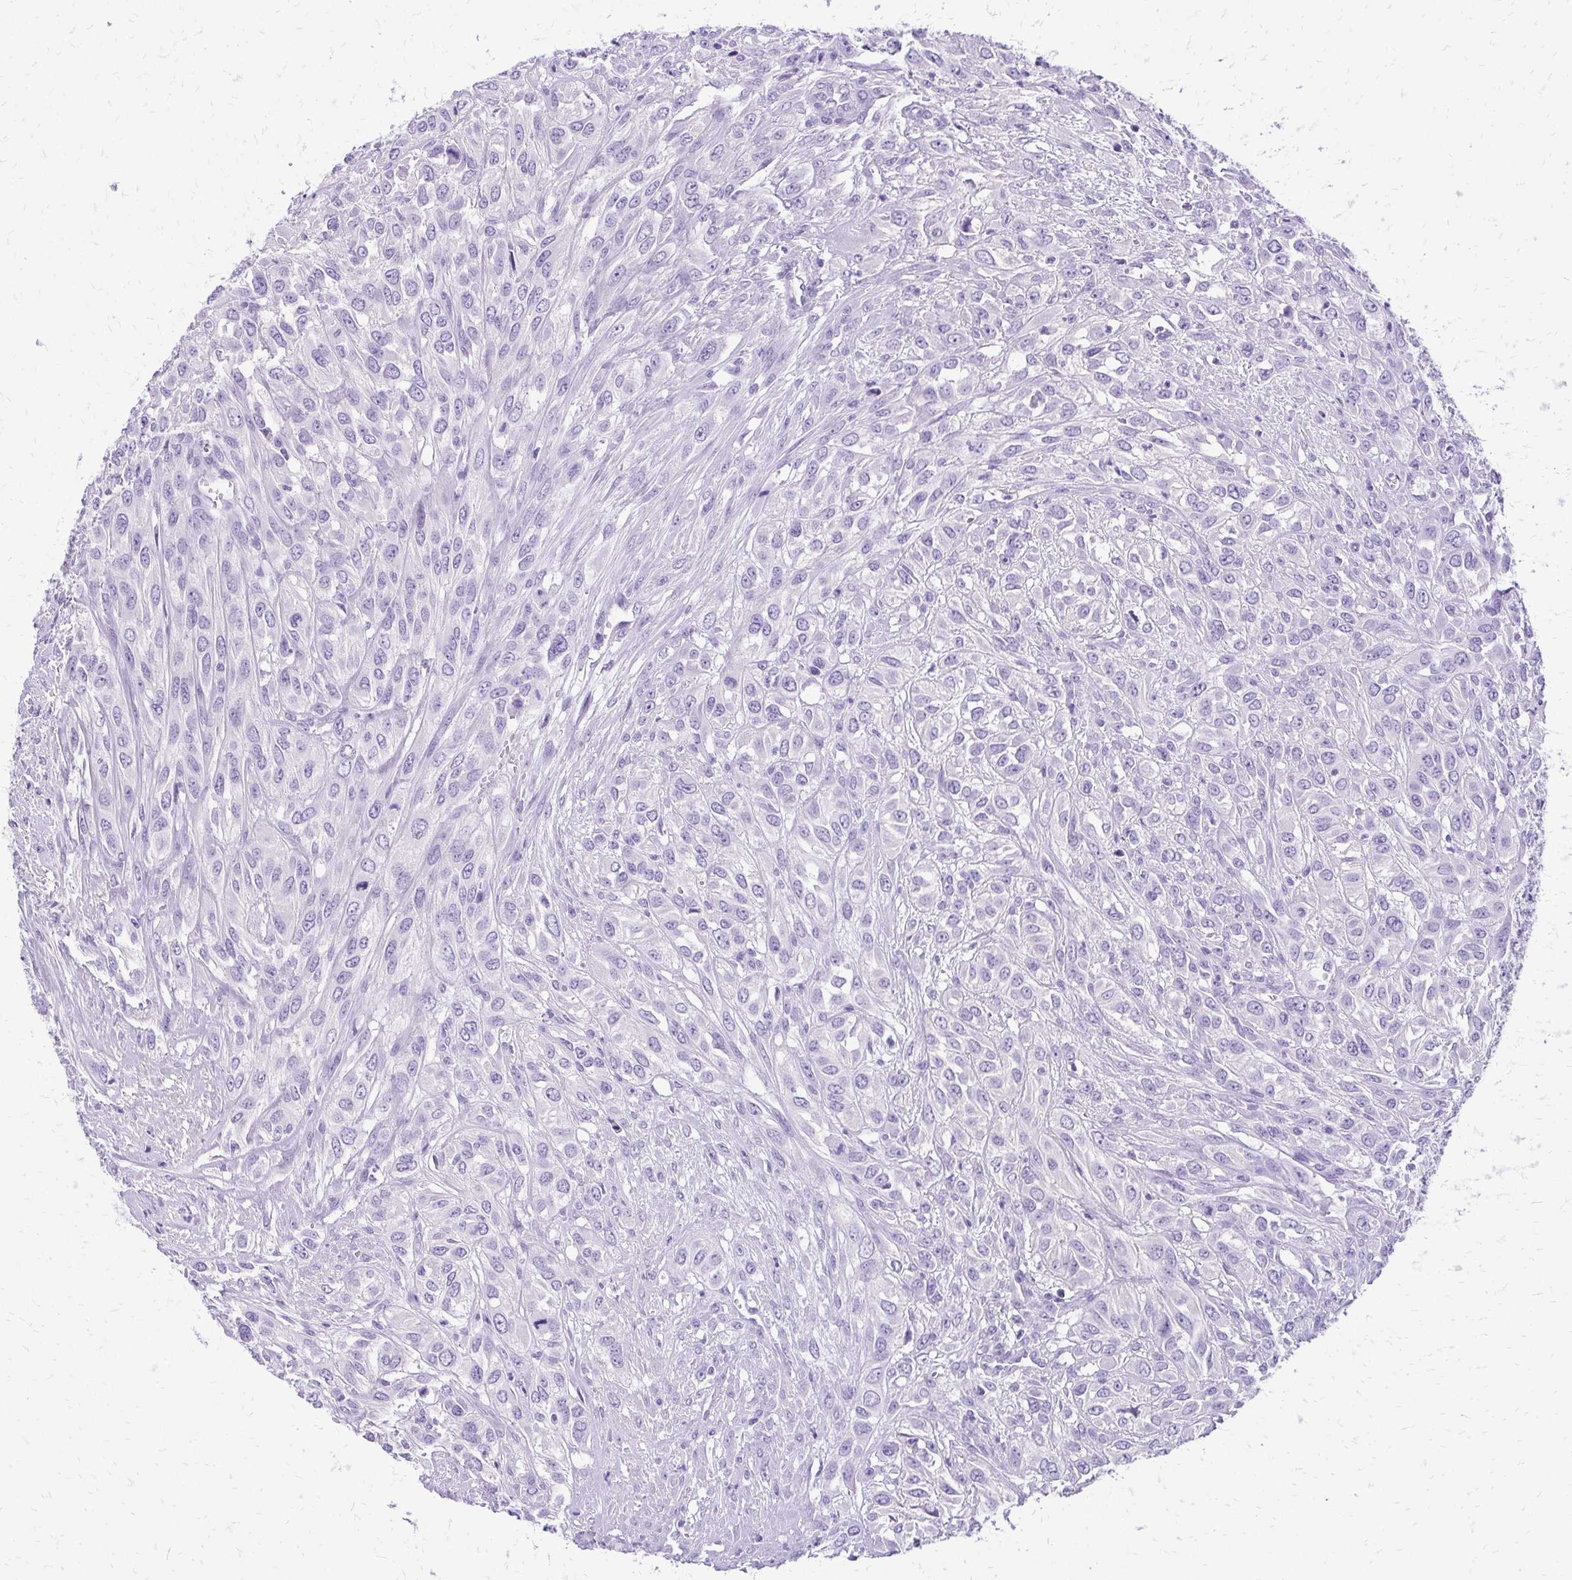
{"staining": {"intensity": "negative", "quantity": "none", "location": "none"}, "tissue": "urothelial cancer", "cell_type": "Tumor cells", "image_type": "cancer", "snomed": [{"axis": "morphology", "description": "Urothelial carcinoma, High grade"}, {"axis": "topography", "description": "Urinary bladder"}], "caption": "An immunohistochemistry photomicrograph of urothelial carcinoma (high-grade) is shown. There is no staining in tumor cells of urothelial carcinoma (high-grade).", "gene": "SLC32A1", "patient": {"sex": "male", "age": 67}}